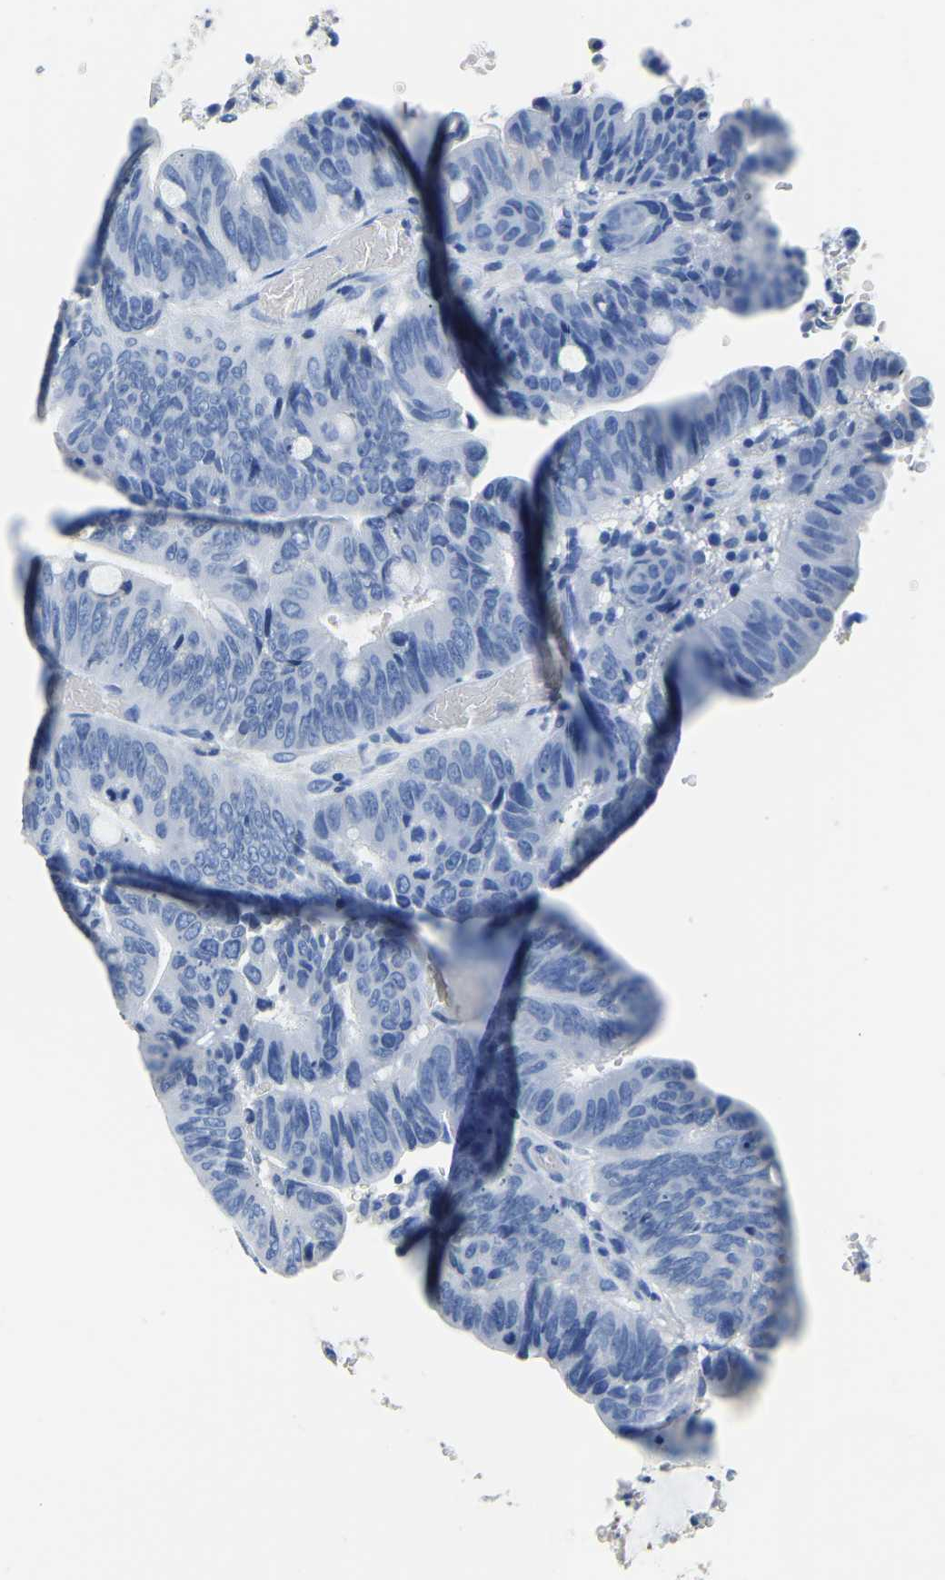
{"staining": {"intensity": "negative", "quantity": "none", "location": "none"}, "tissue": "colorectal cancer", "cell_type": "Tumor cells", "image_type": "cancer", "snomed": [{"axis": "morphology", "description": "Normal tissue, NOS"}, {"axis": "morphology", "description": "Adenocarcinoma, NOS"}, {"axis": "topography", "description": "Rectum"}, {"axis": "topography", "description": "Peripheral nerve tissue"}], "caption": "Tumor cells are negative for brown protein staining in colorectal cancer (adenocarcinoma).", "gene": "ZDHHC13", "patient": {"sex": "male", "age": 92}}